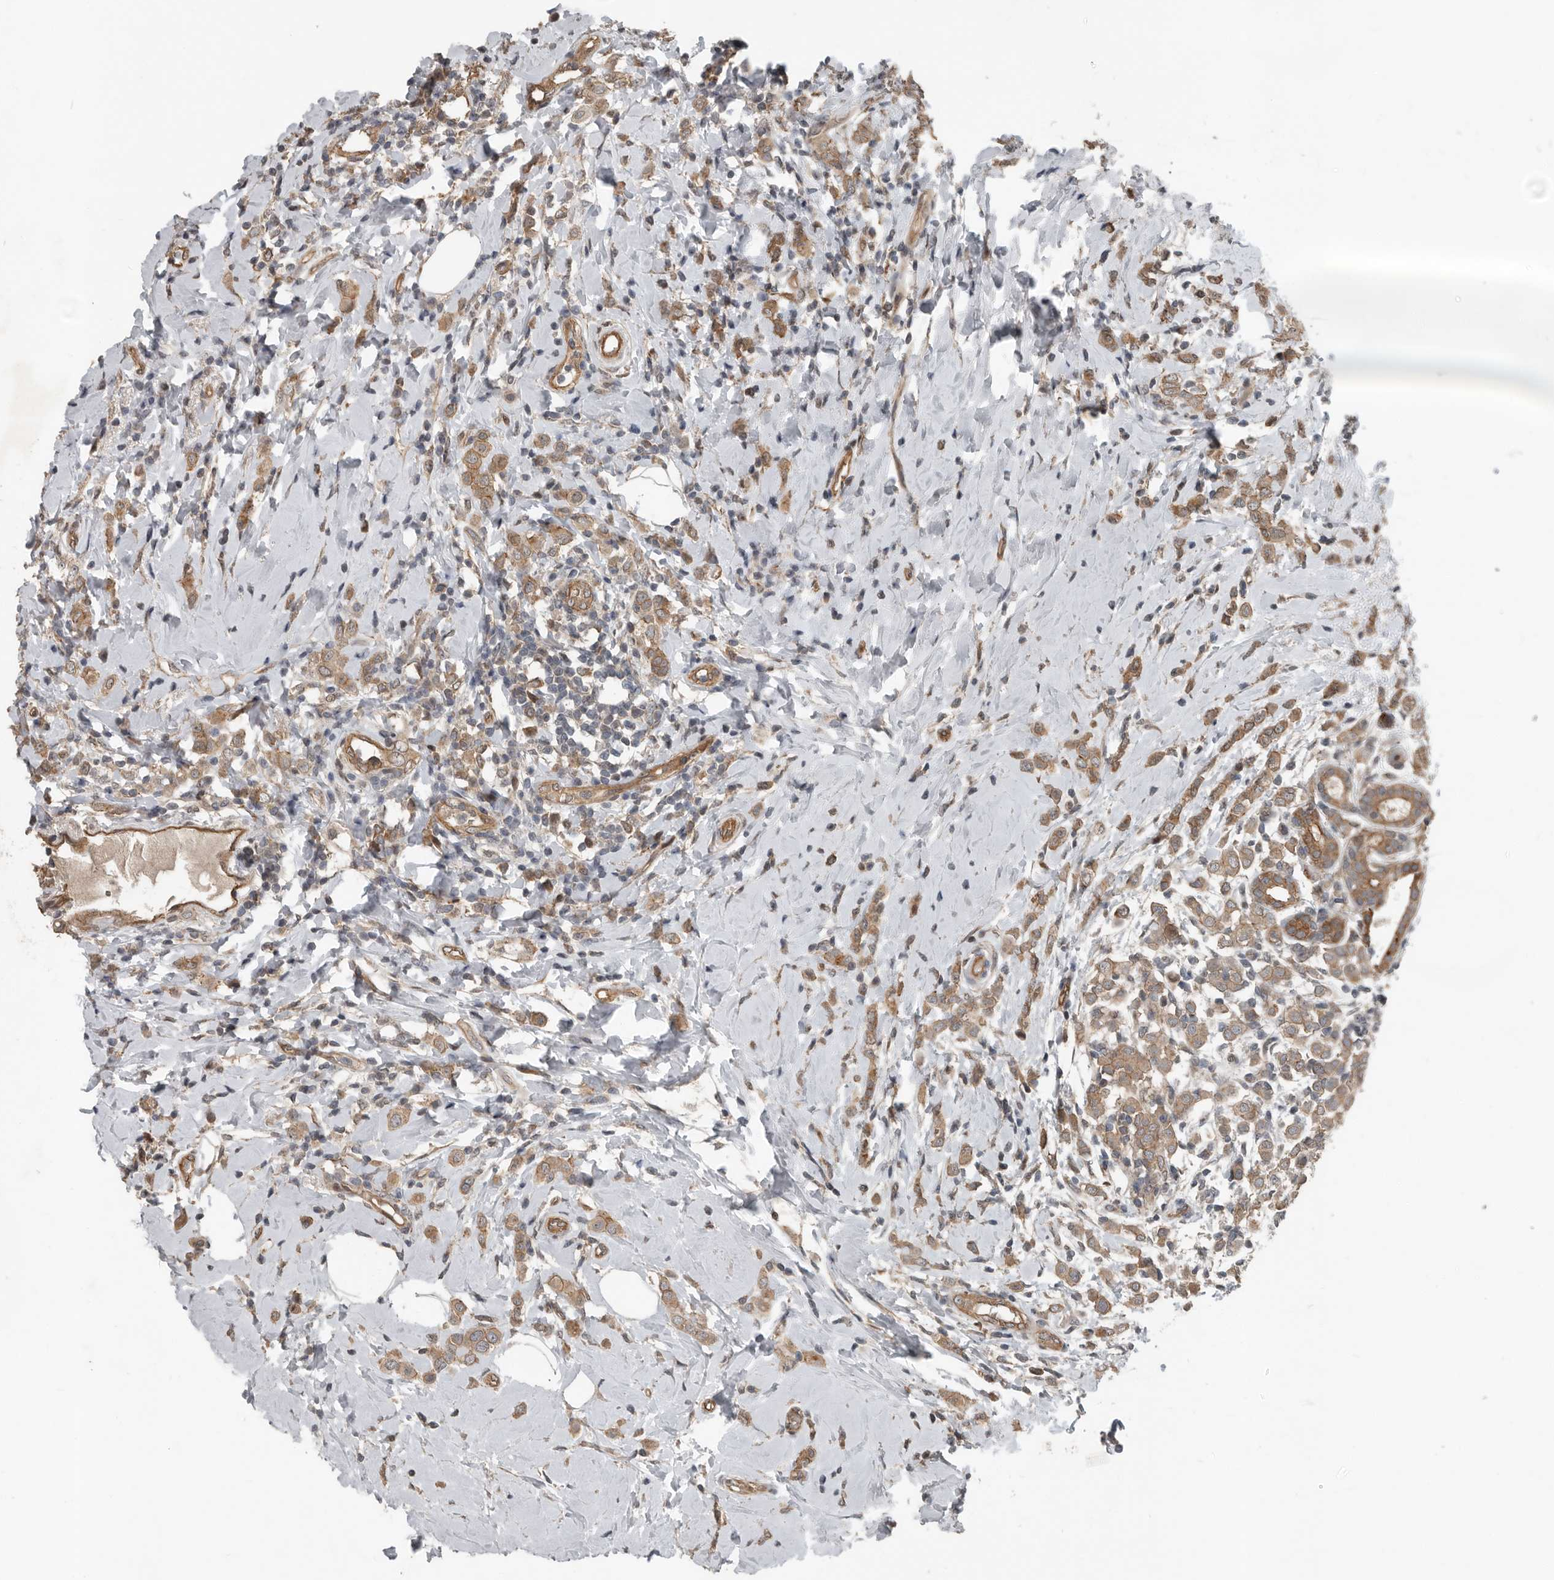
{"staining": {"intensity": "moderate", "quantity": ">75%", "location": "cytoplasmic/membranous"}, "tissue": "breast cancer", "cell_type": "Tumor cells", "image_type": "cancer", "snomed": [{"axis": "morphology", "description": "Lobular carcinoma"}, {"axis": "topography", "description": "Breast"}], "caption": "An IHC histopathology image of tumor tissue is shown. Protein staining in brown labels moderate cytoplasmic/membranous positivity in breast cancer (lobular carcinoma) within tumor cells.", "gene": "YOD1", "patient": {"sex": "female", "age": 47}}